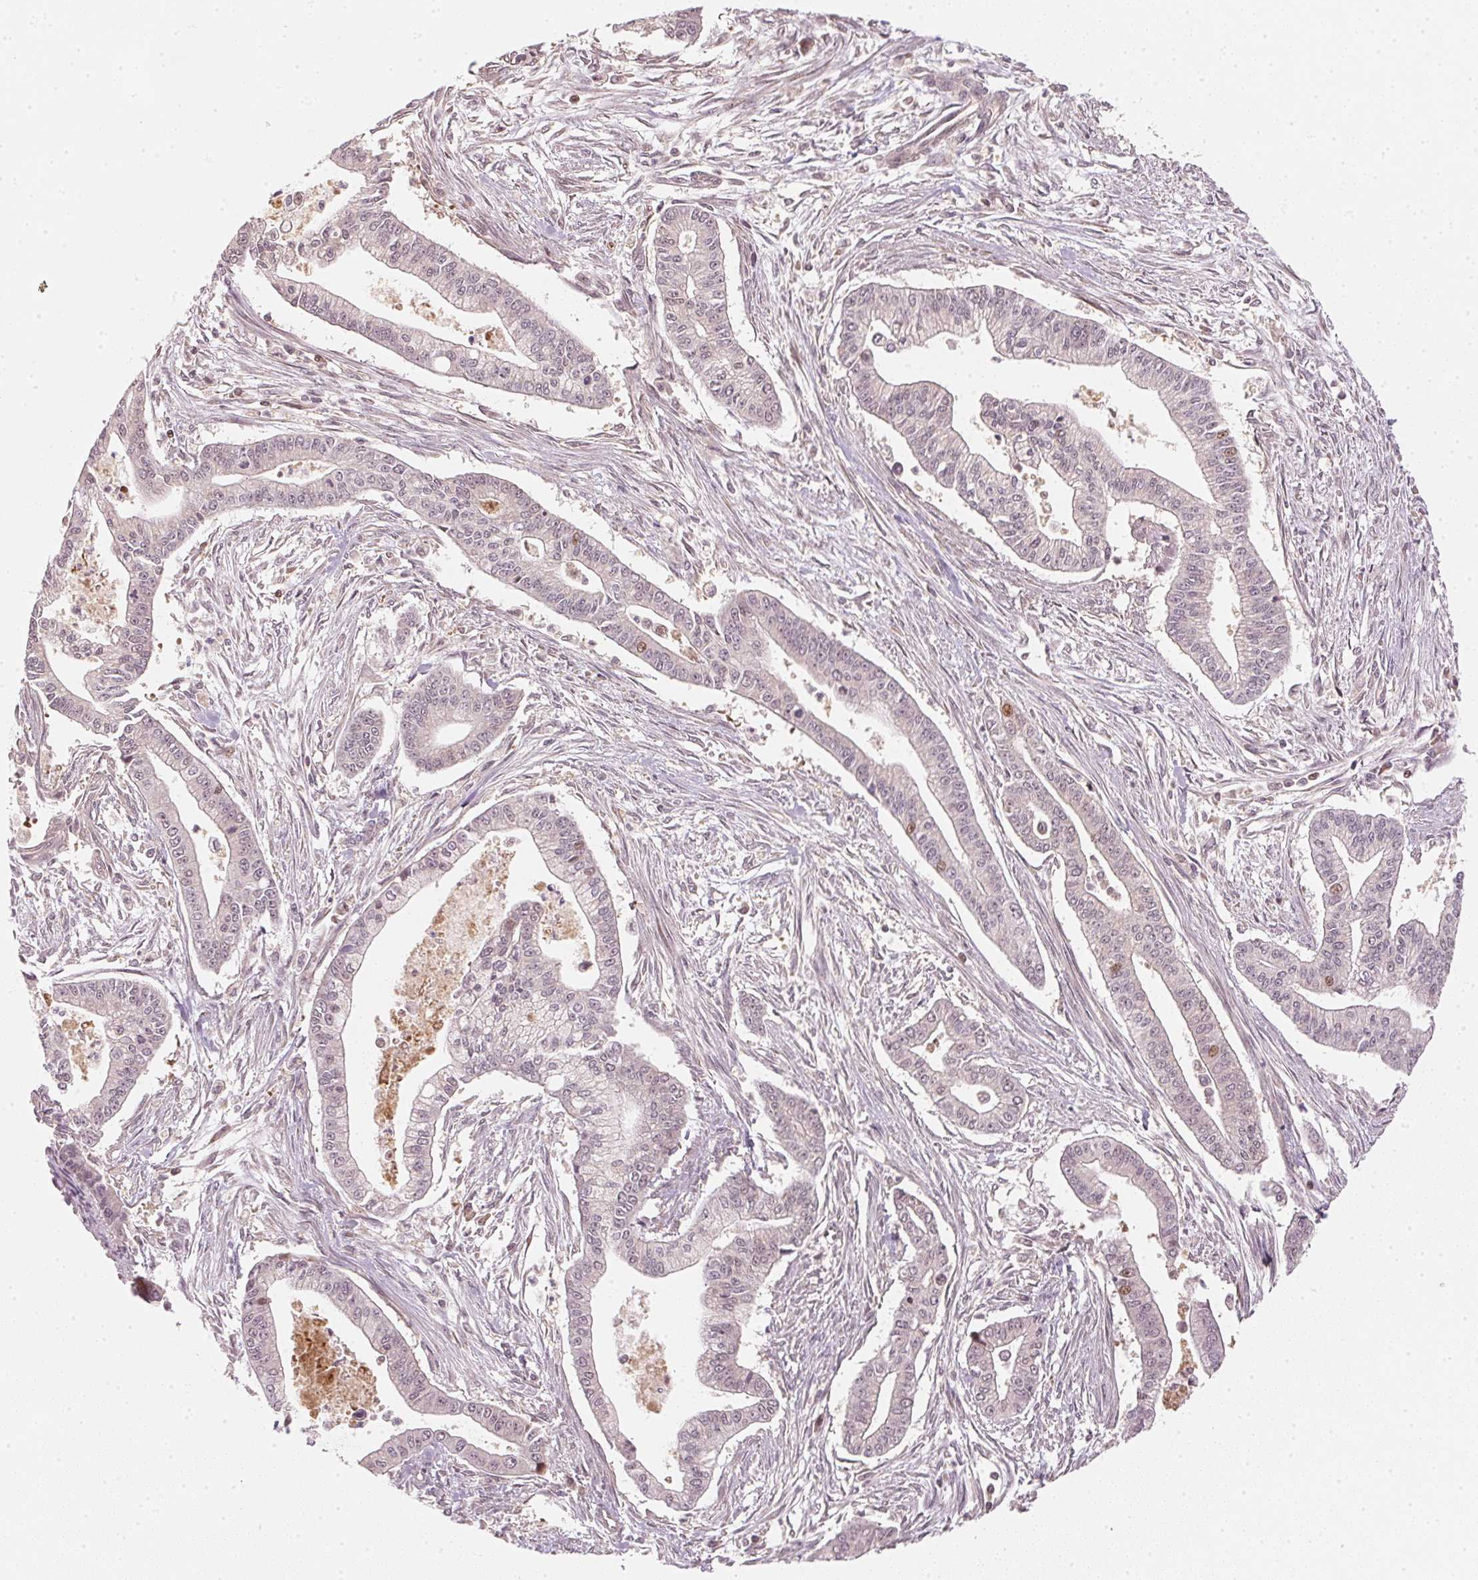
{"staining": {"intensity": "negative", "quantity": "none", "location": "none"}, "tissue": "pancreatic cancer", "cell_type": "Tumor cells", "image_type": "cancer", "snomed": [{"axis": "morphology", "description": "Adenocarcinoma, NOS"}, {"axis": "topography", "description": "Pancreas"}], "caption": "High power microscopy histopathology image of an immunohistochemistry (IHC) photomicrograph of pancreatic cancer, revealing no significant expression in tumor cells.", "gene": "UBE2L3", "patient": {"sex": "female", "age": 65}}